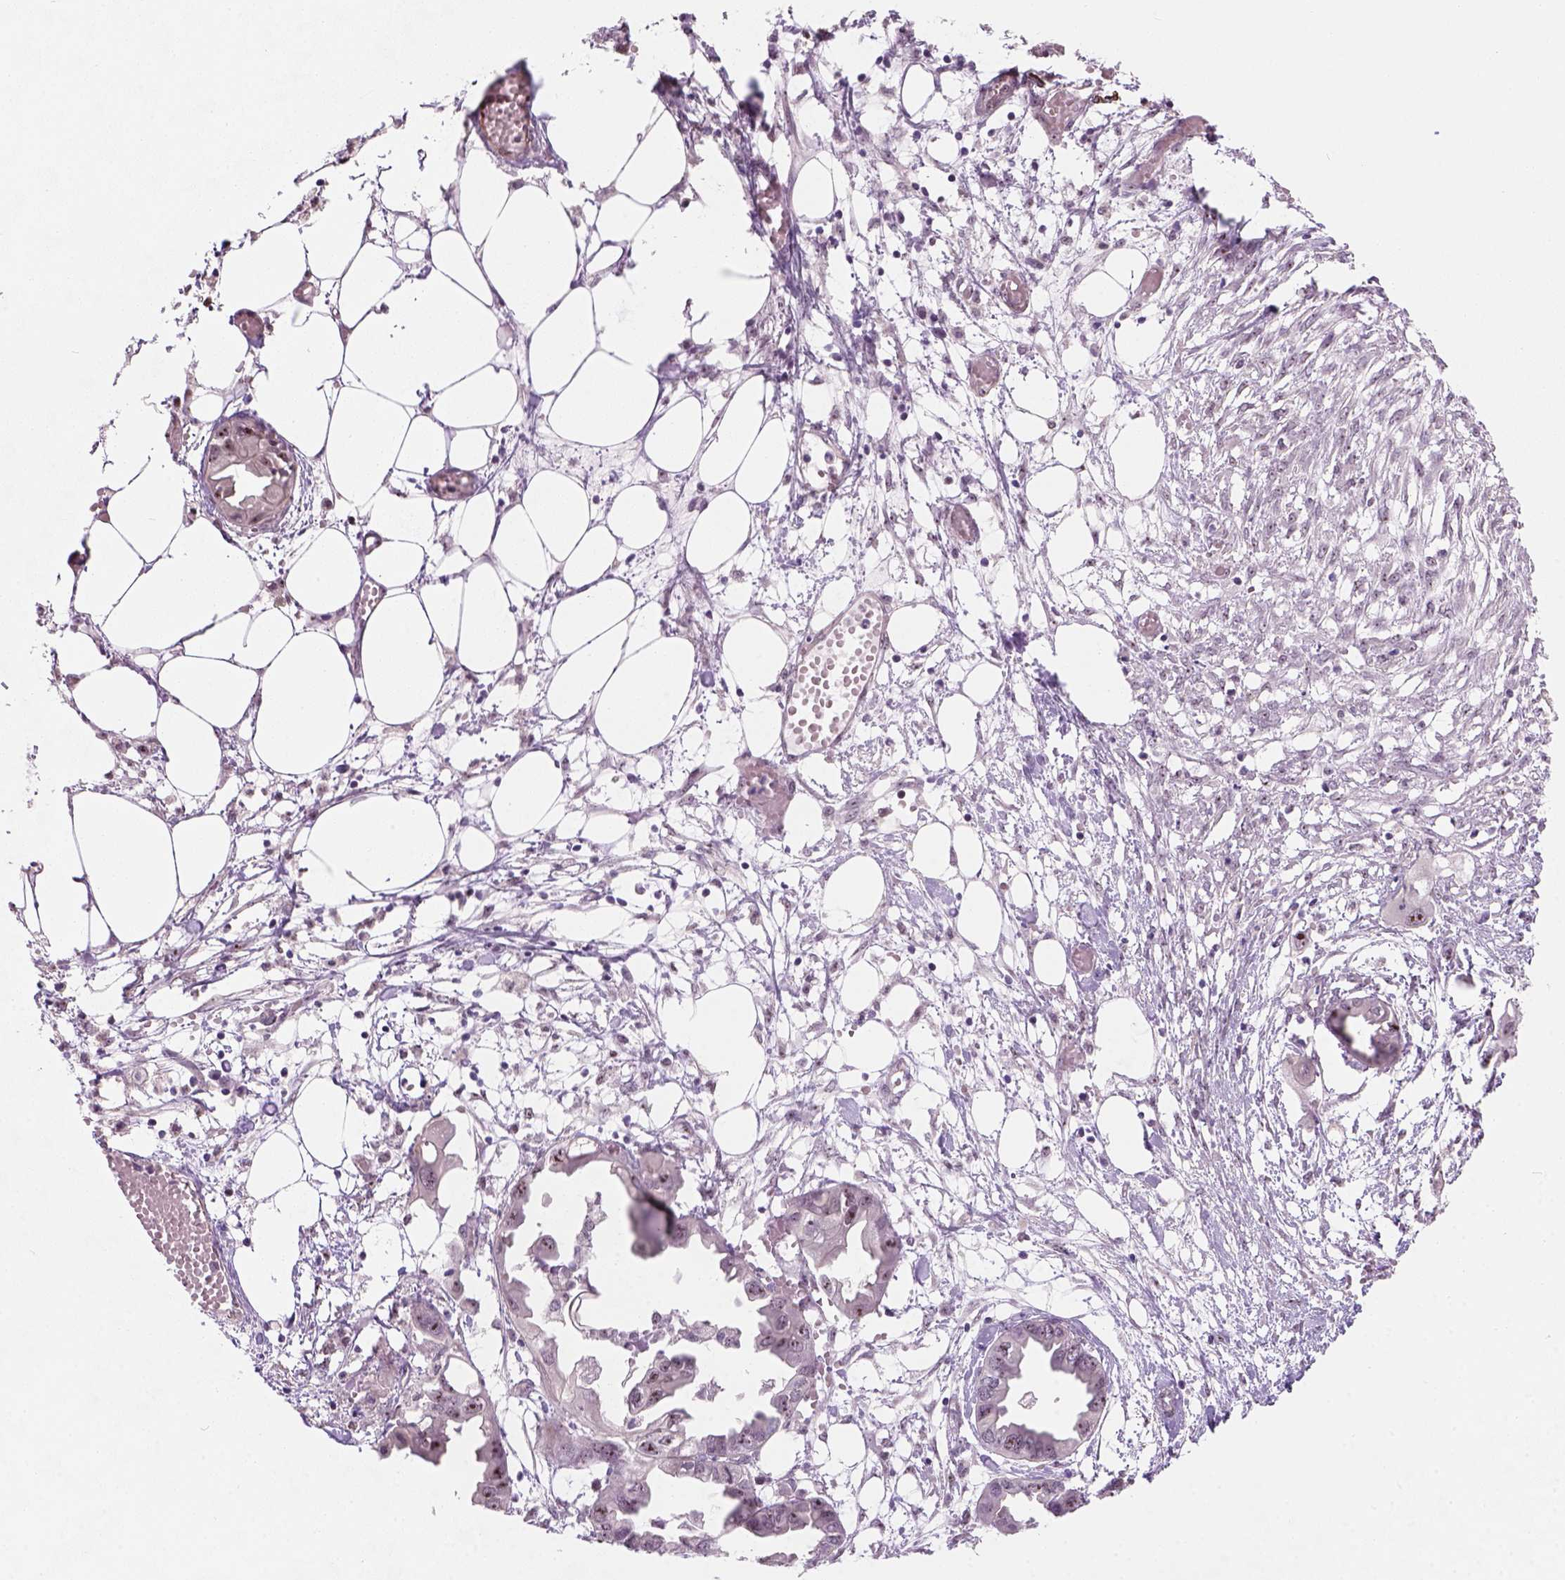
{"staining": {"intensity": "moderate", "quantity": ">75%", "location": "nuclear"}, "tissue": "endometrial cancer", "cell_type": "Tumor cells", "image_type": "cancer", "snomed": [{"axis": "morphology", "description": "Adenocarcinoma, NOS"}, {"axis": "morphology", "description": "Adenocarcinoma, metastatic, NOS"}, {"axis": "topography", "description": "Adipose tissue"}, {"axis": "topography", "description": "Endometrium"}], "caption": "Immunohistochemical staining of endometrial cancer (metastatic adenocarcinoma) exhibits moderate nuclear protein staining in approximately >75% of tumor cells.", "gene": "RRS1", "patient": {"sex": "female", "age": 67}}